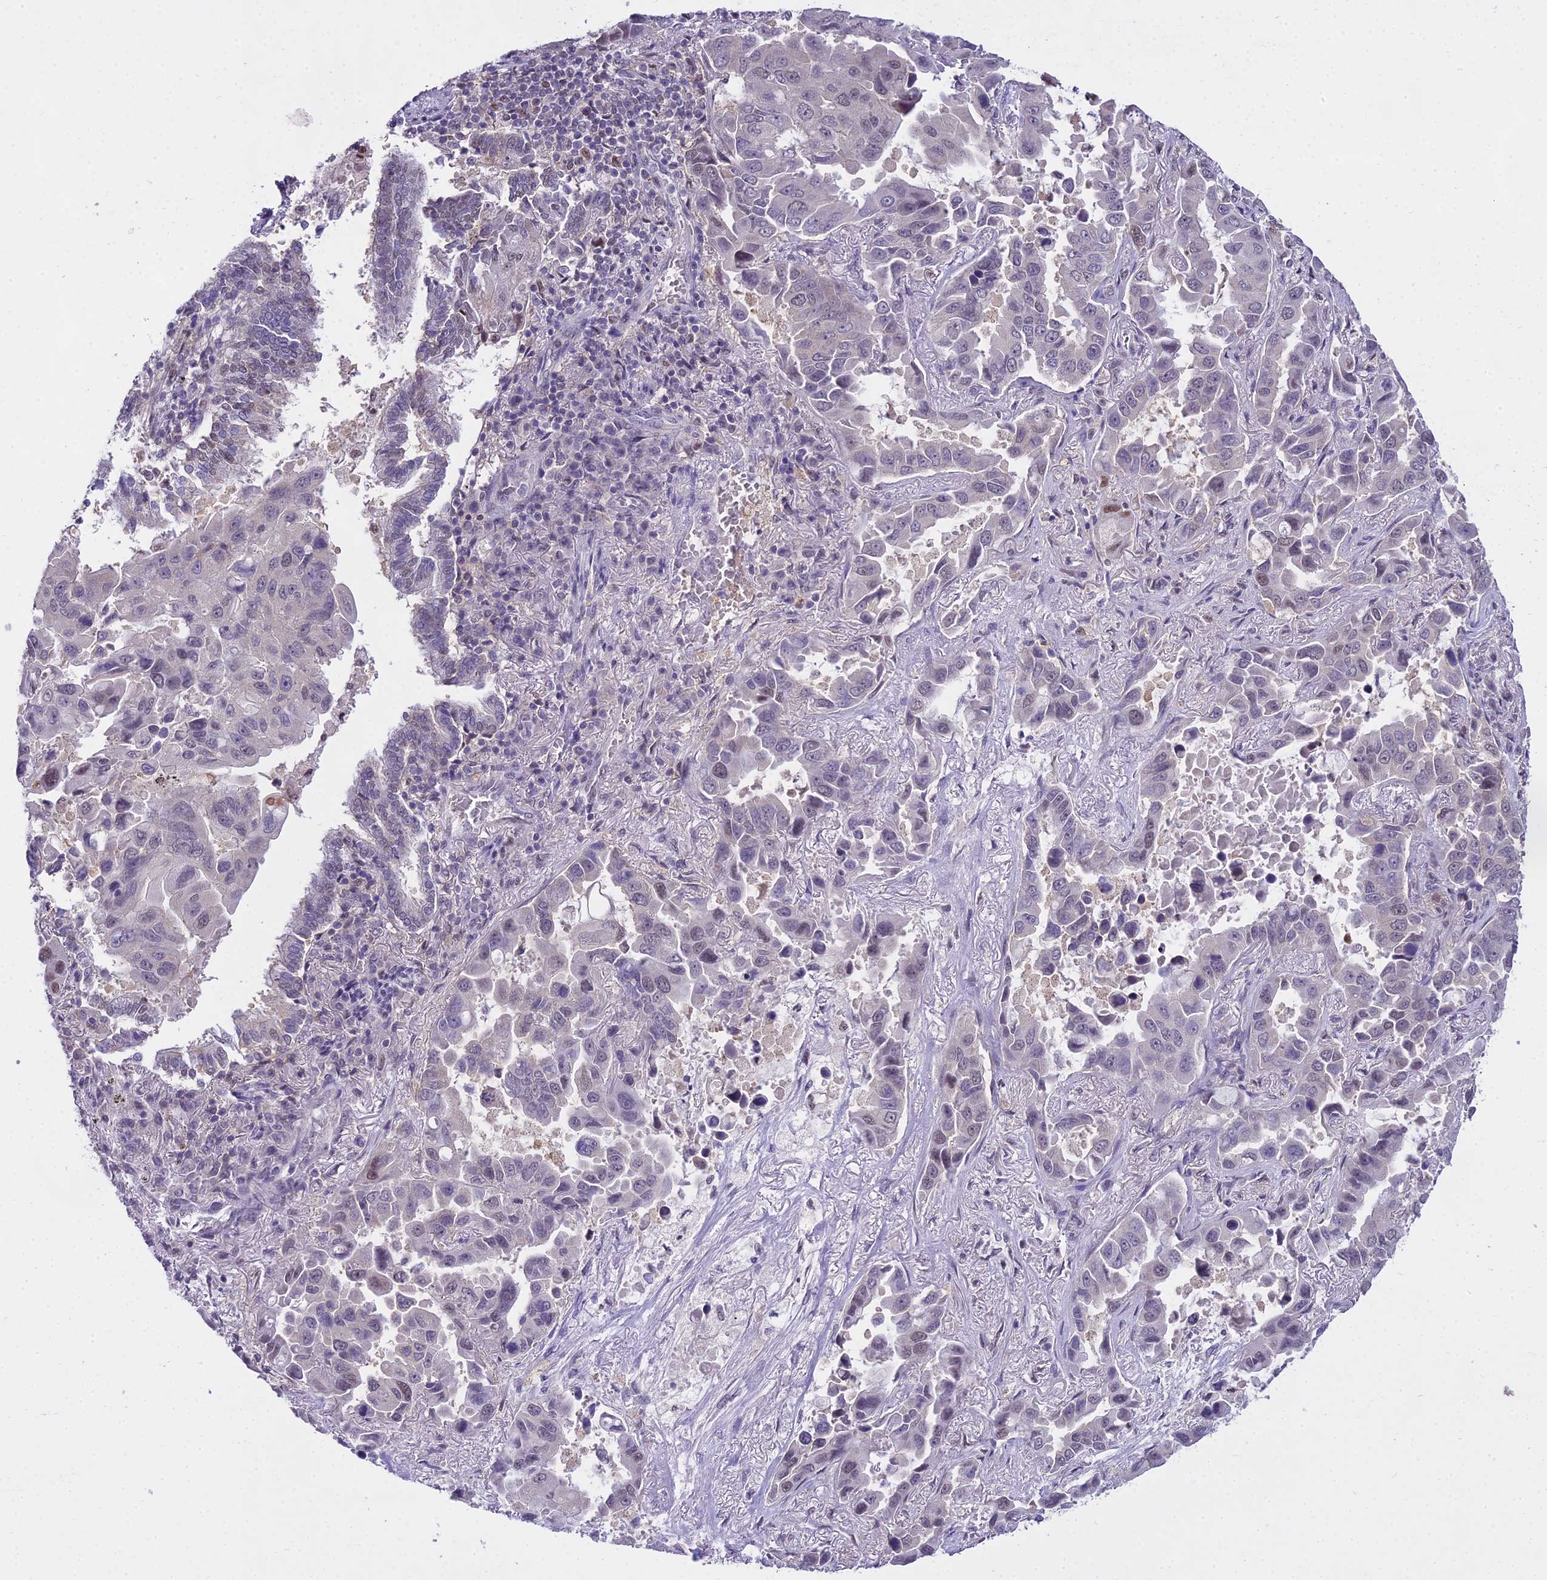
{"staining": {"intensity": "negative", "quantity": "none", "location": "none"}, "tissue": "lung cancer", "cell_type": "Tumor cells", "image_type": "cancer", "snomed": [{"axis": "morphology", "description": "Adenocarcinoma, NOS"}, {"axis": "topography", "description": "Lung"}], "caption": "Image shows no protein staining in tumor cells of lung adenocarcinoma tissue.", "gene": "MAT2A", "patient": {"sex": "male", "age": 64}}